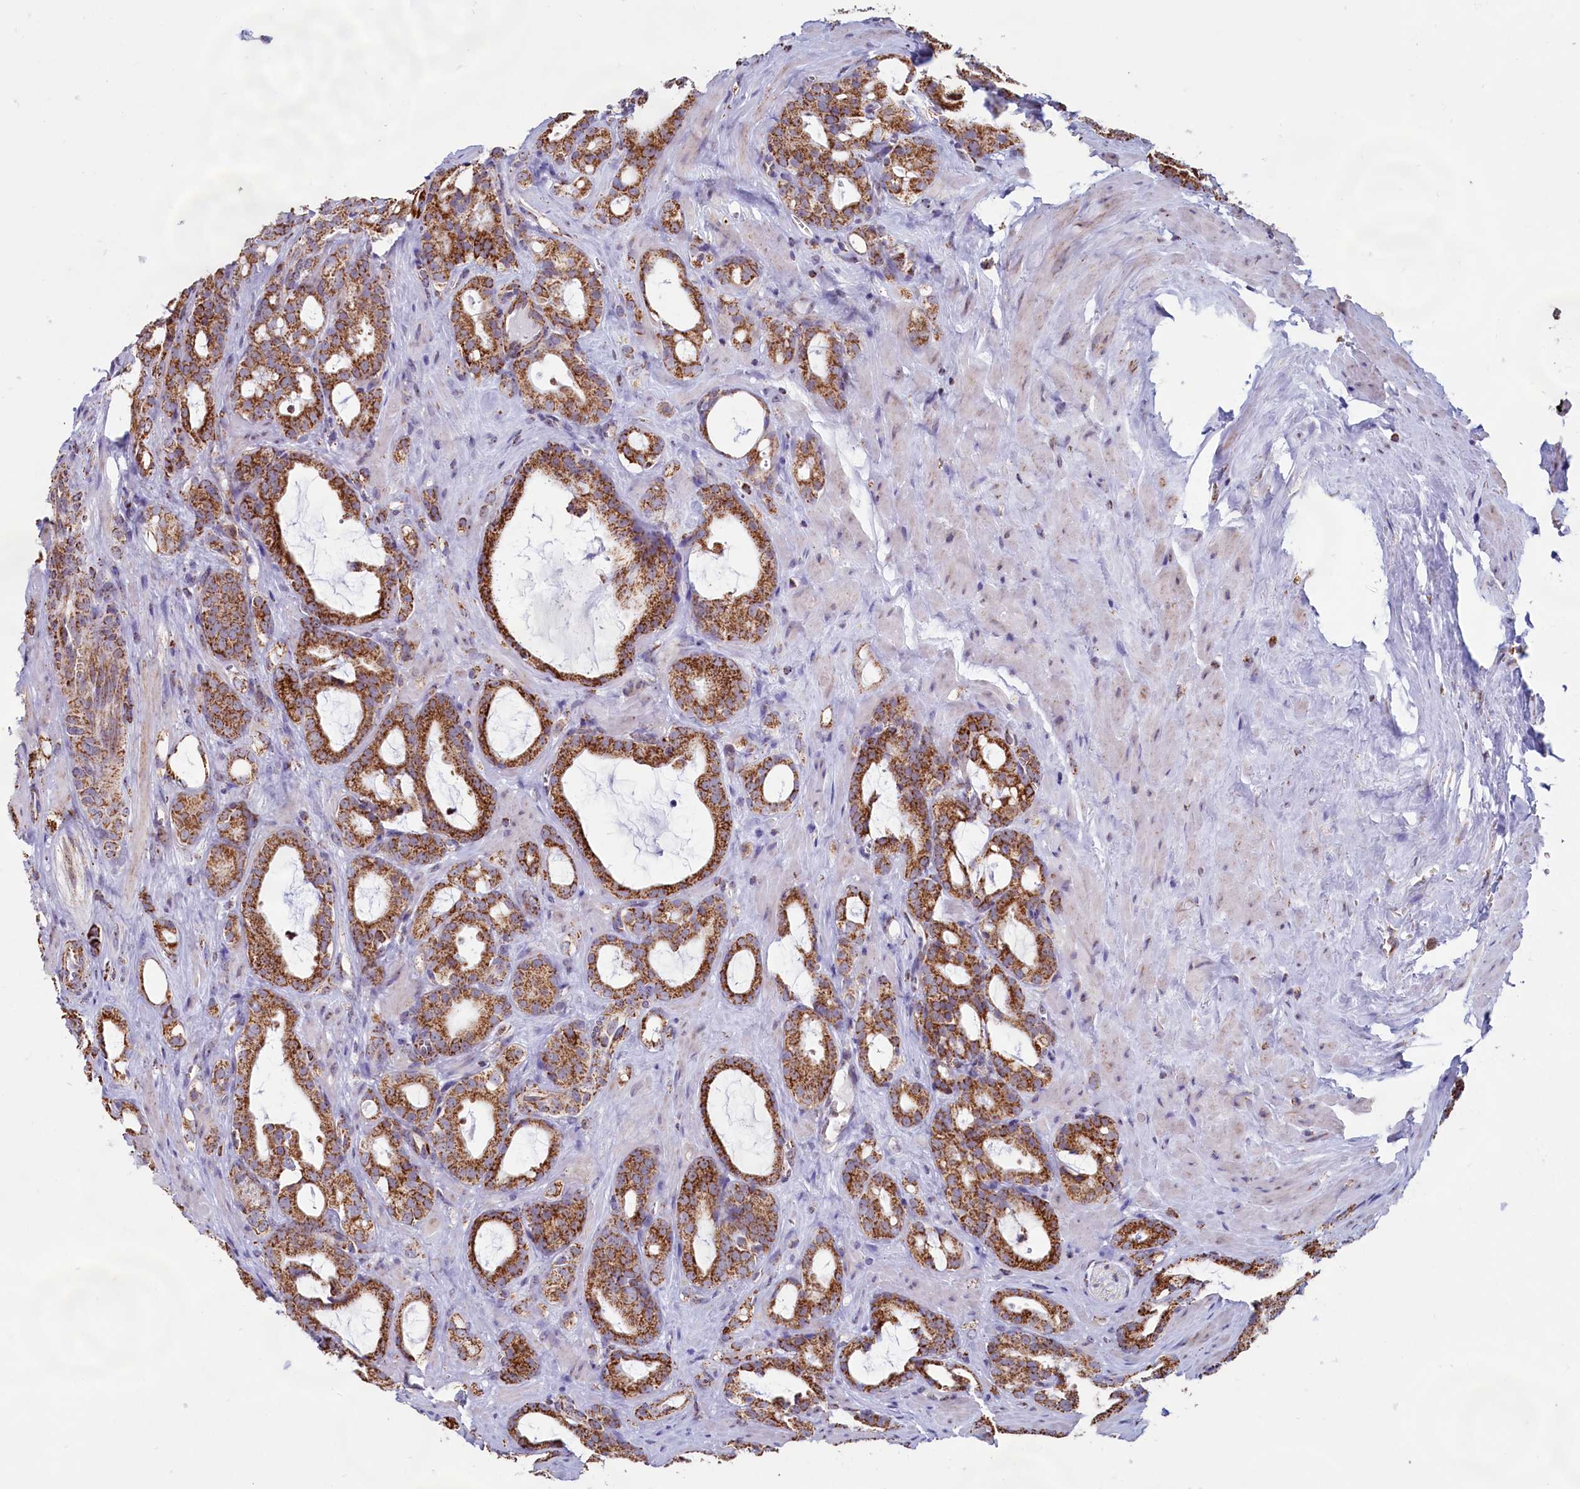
{"staining": {"intensity": "strong", "quantity": ">75%", "location": "cytoplasmic/membranous"}, "tissue": "prostate cancer", "cell_type": "Tumor cells", "image_type": "cancer", "snomed": [{"axis": "morphology", "description": "Adenocarcinoma, High grade"}, {"axis": "topography", "description": "Prostate"}], "caption": "Human prostate high-grade adenocarcinoma stained with a protein marker reveals strong staining in tumor cells.", "gene": "C1D", "patient": {"sex": "male", "age": 72}}